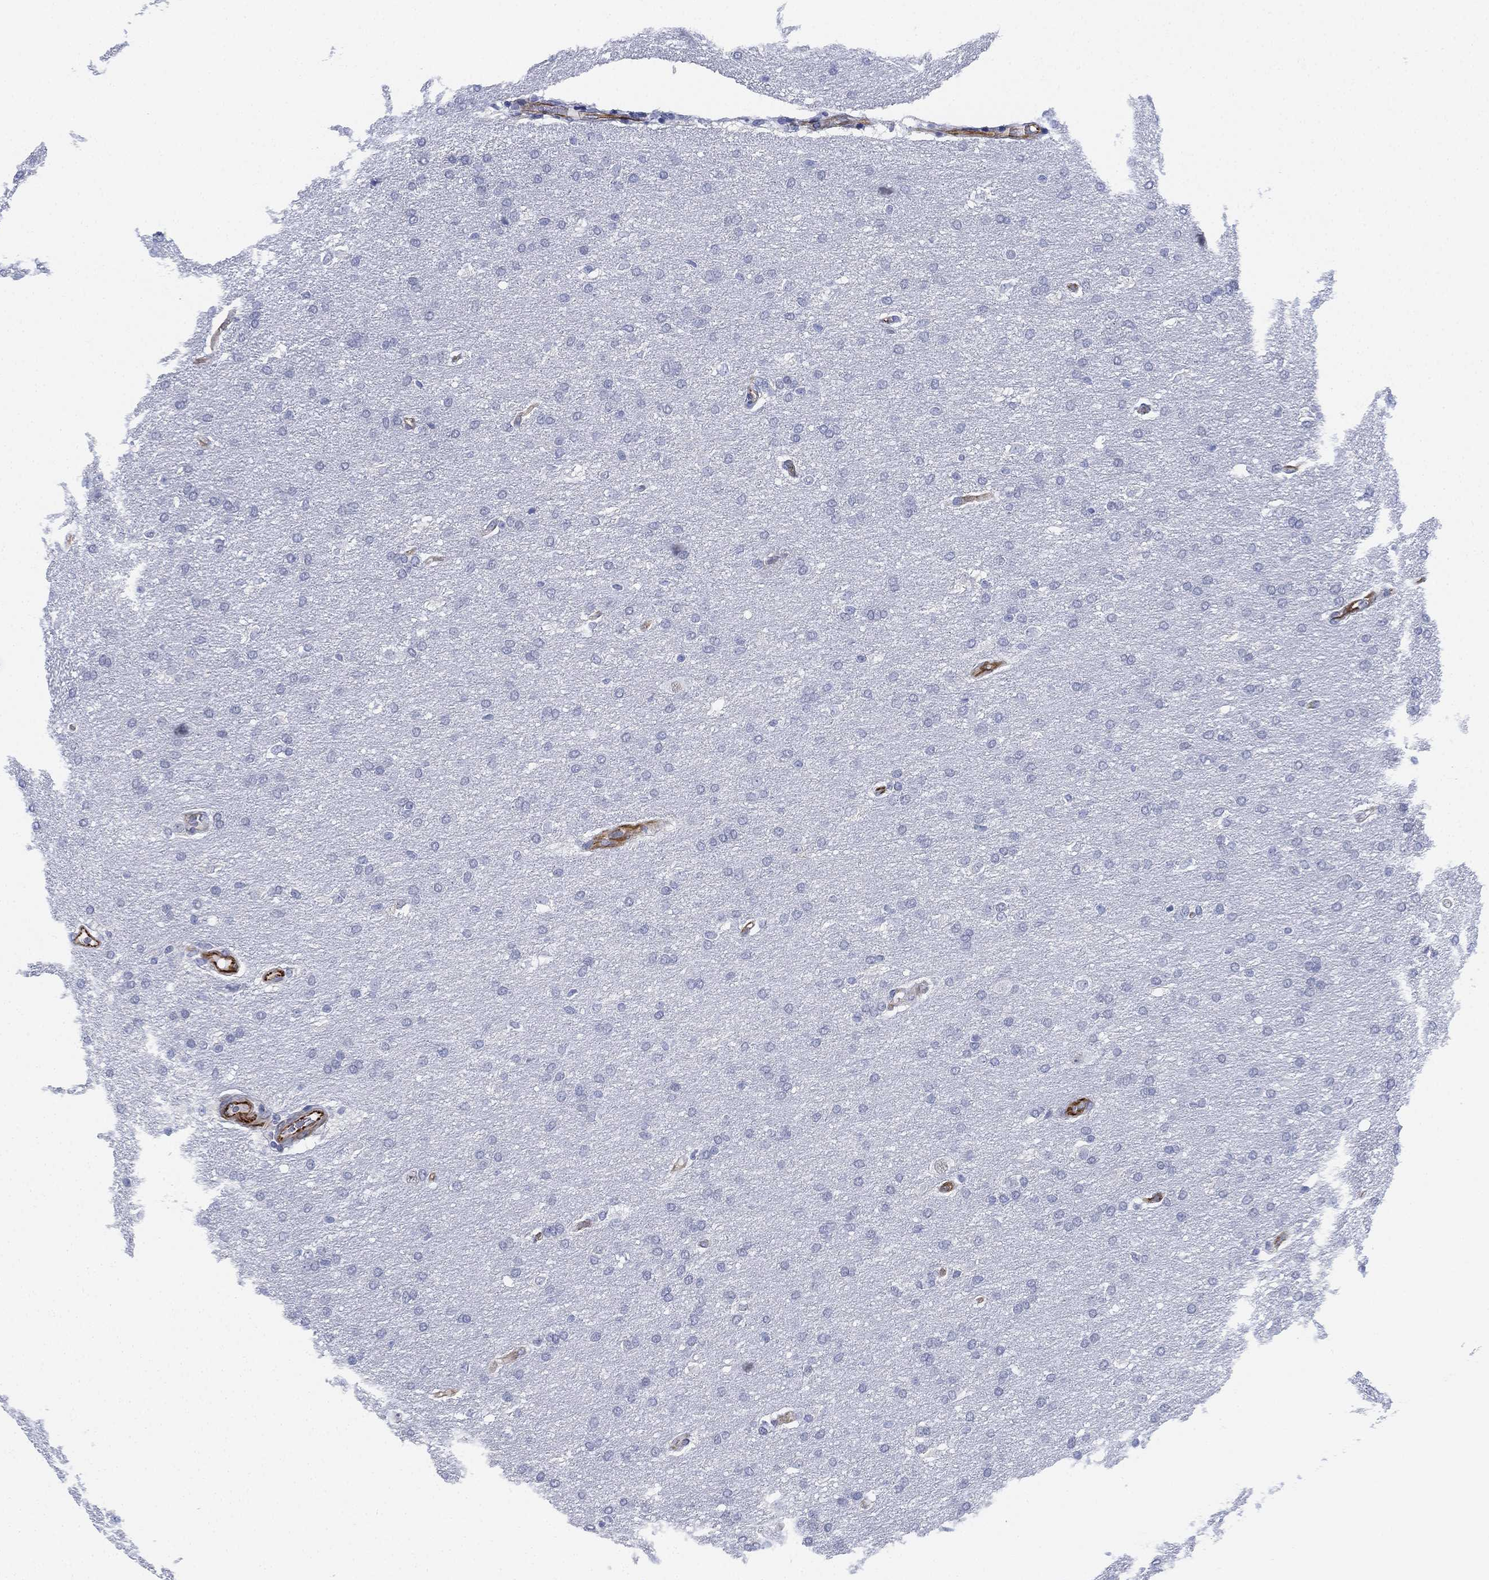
{"staining": {"intensity": "negative", "quantity": "none", "location": "none"}, "tissue": "glioma", "cell_type": "Tumor cells", "image_type": "cancer", "snomed": [{"axis": "morphology", "description": "Glioma, malignant, Low grade"}, {"axis": "topography", "description": "Brain"}], "caption": "Immunohistochemistry micrograph of human glioma stained for a protein (brown), which displays no expression in tumor cells.", "gene": "PSKH2", "patient": {"sex": "female", "age": 37}}